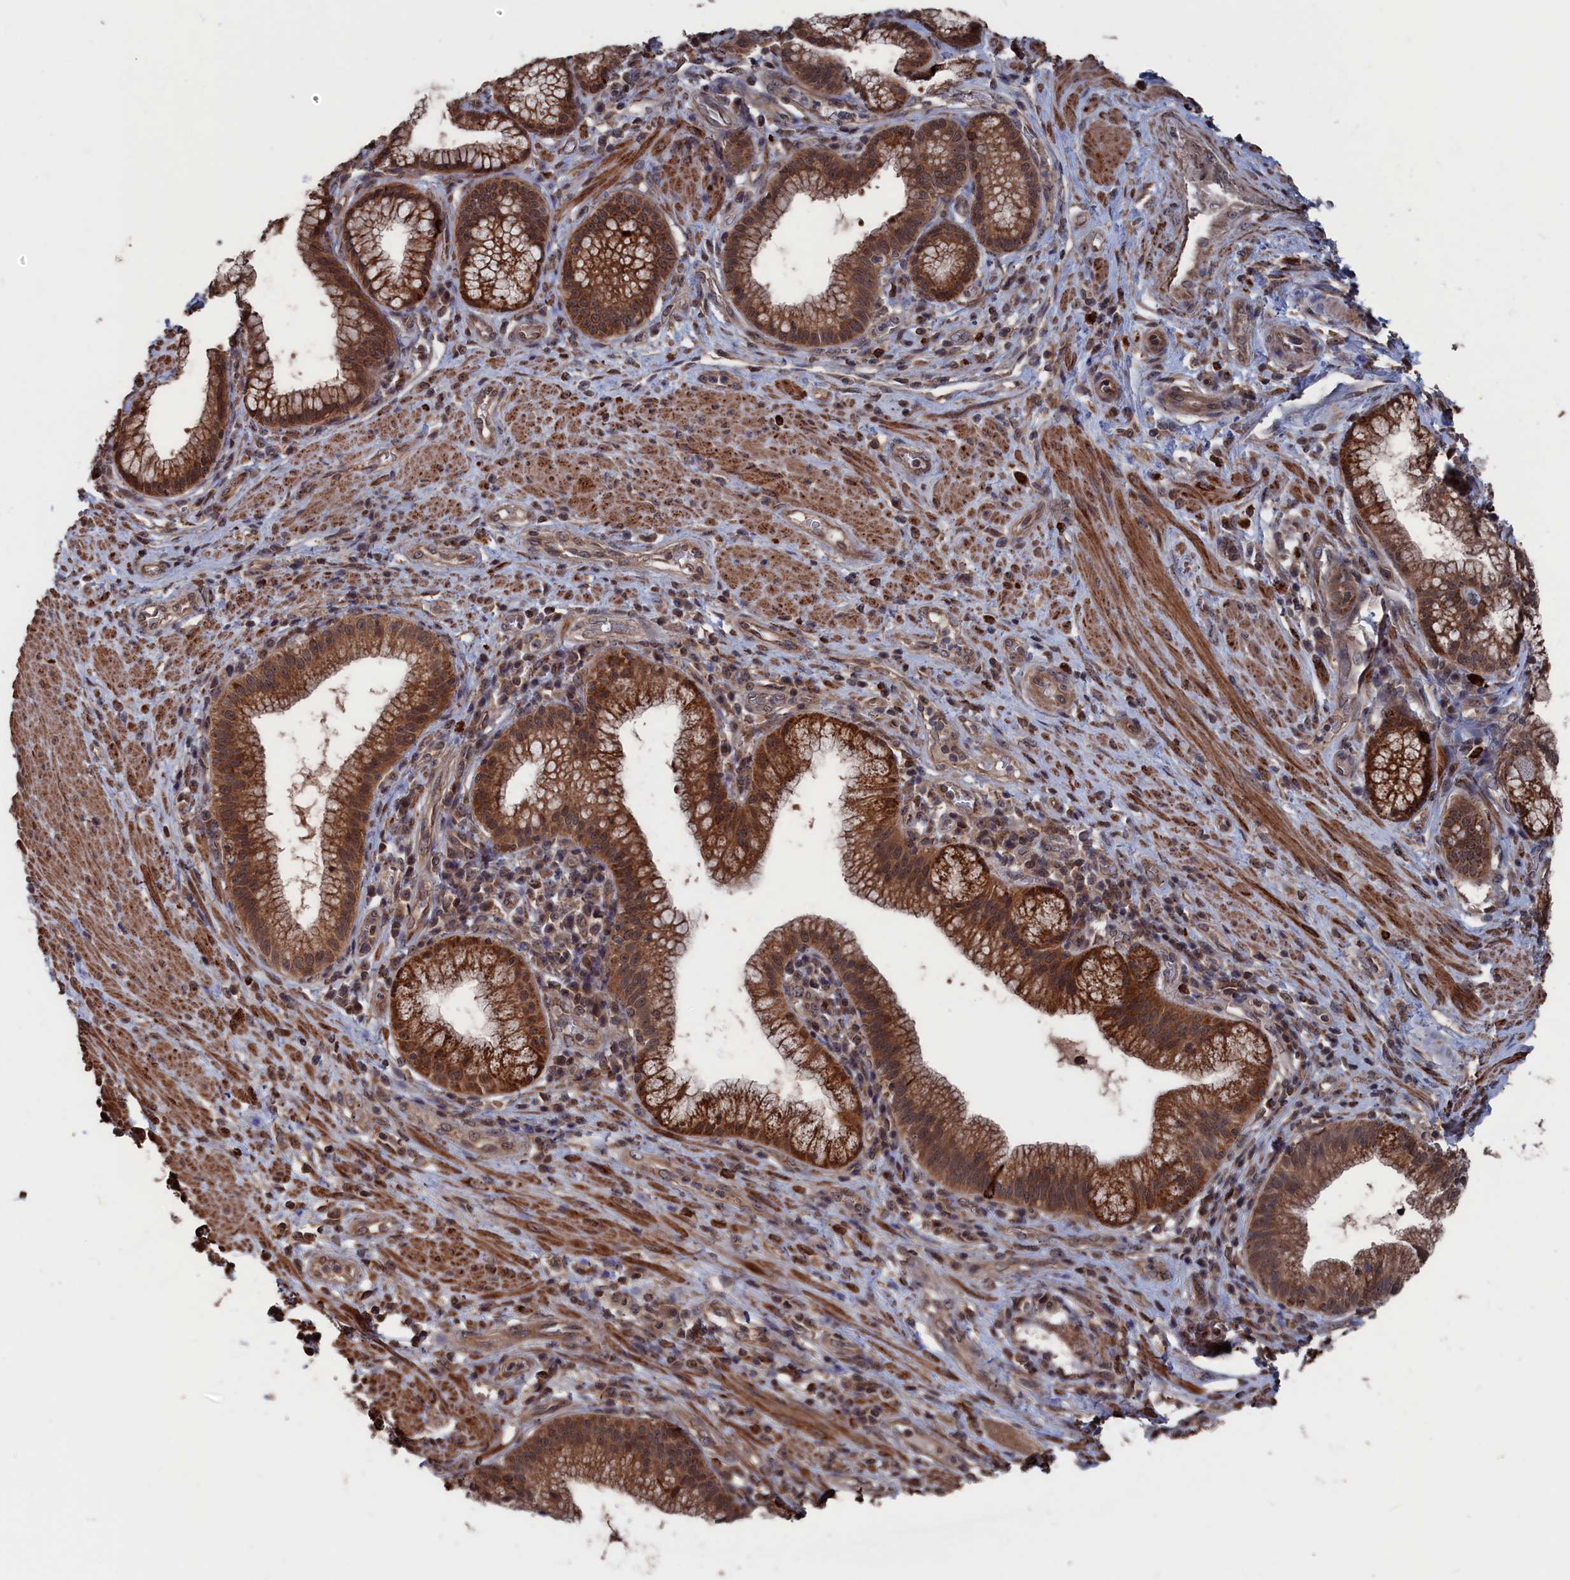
{"staining": {"intensity": "strong", "quantity": ">75%", "location": "cytoplasmic/membranous,nuclear"}, "tissue": "pancreatic cancer", "cell_type": "Tumor cells", "image_type": "cancer", "snomed": [{"axis": "morphology", "description": "Adenocarcinoma, NOS"}, {"axis": "topography", "description": "Pancreas"}], "caption": "Pancreatic adenocarcinoma stained with DAB immunohistochemistry (IHC) exhibits high levels of strong cytoplasmic/membranous and nuclear positivity in approximately >75% of tumor cells. (DAB IHC with brightfield microscopy, high magnification).", "gene": "PDE12", "patient": {"sex": "male", "age": 72}}